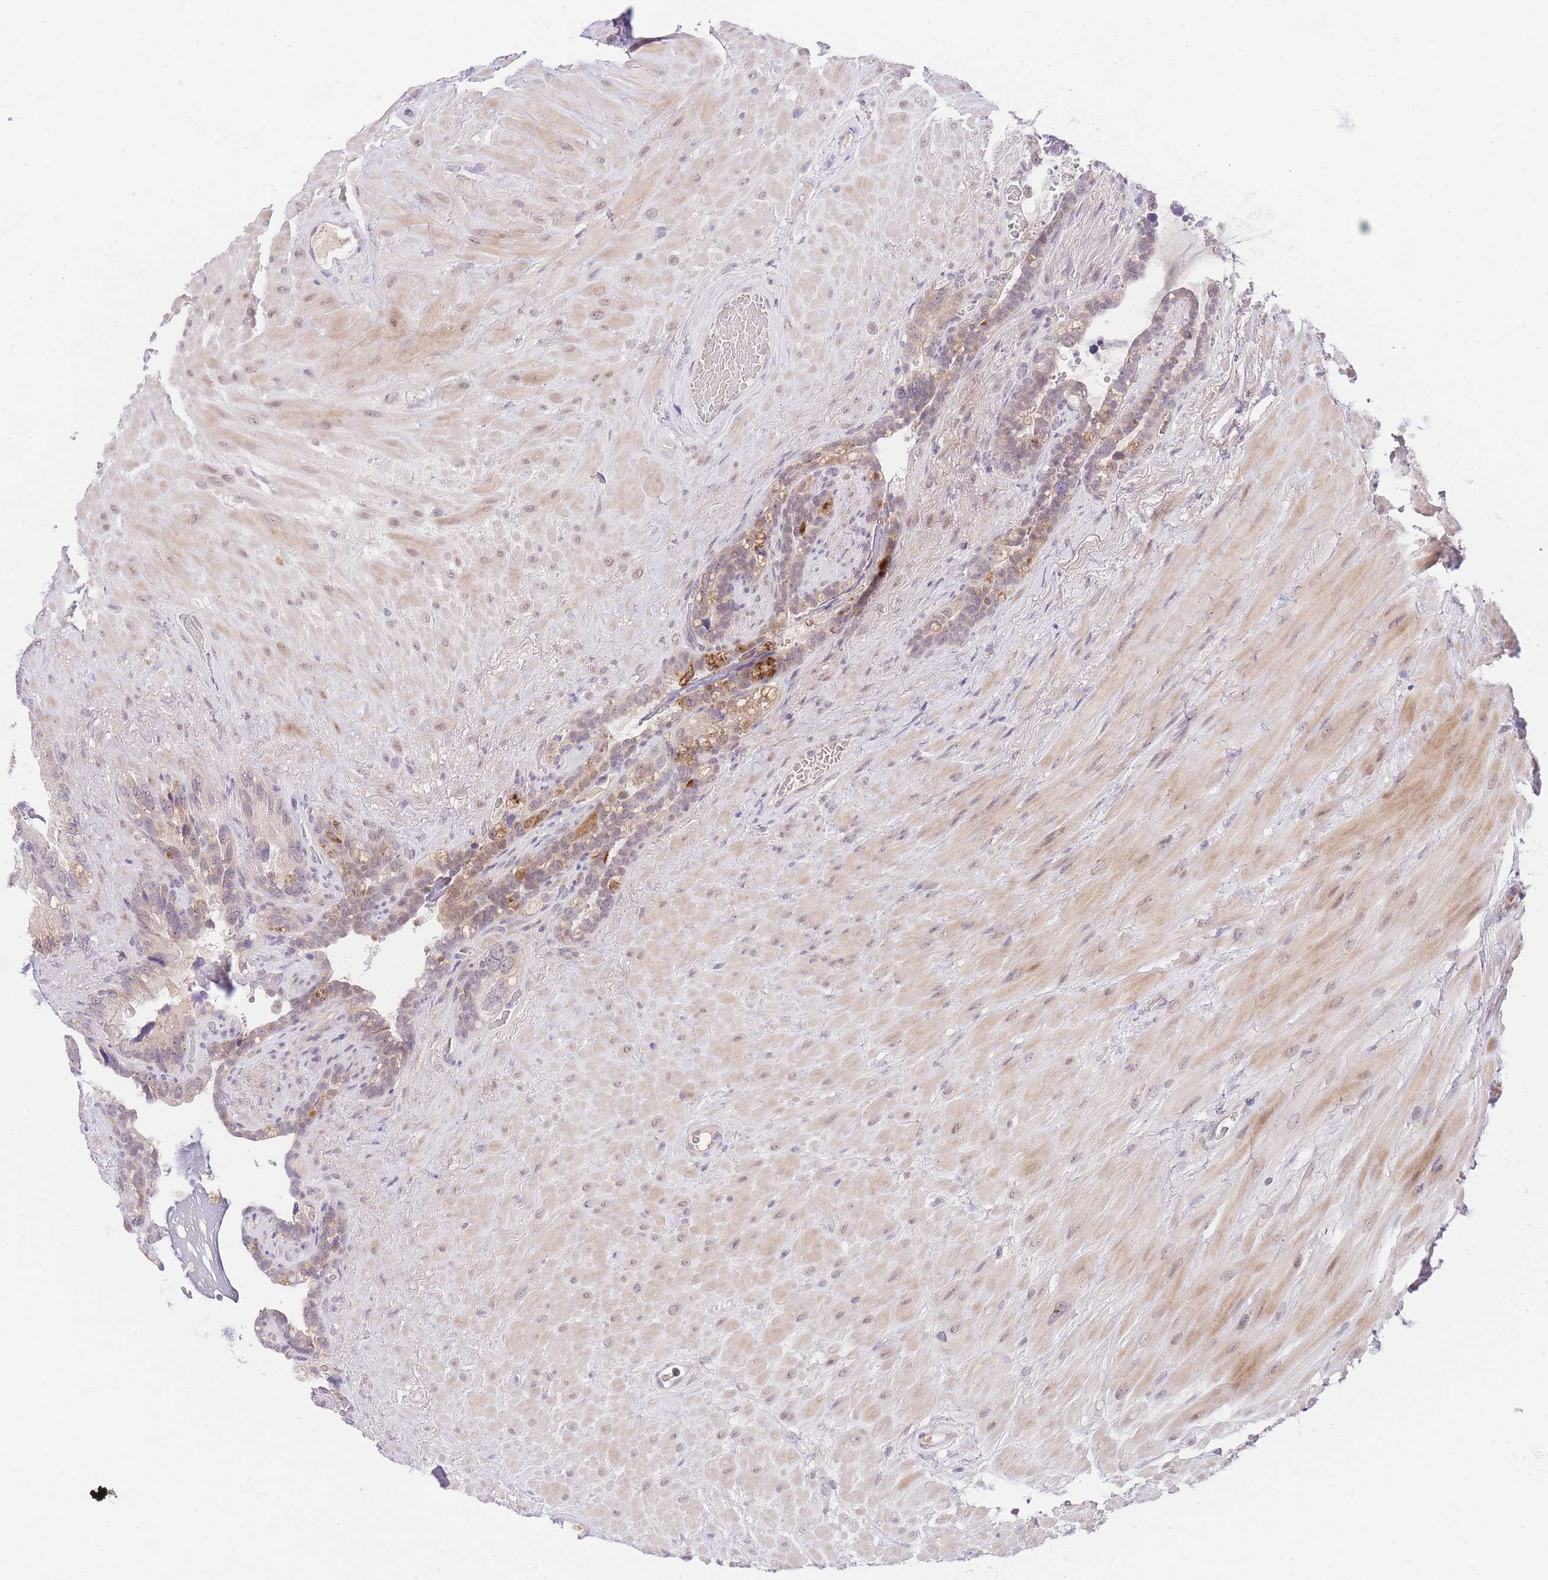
{"staining": {"intensity": "weak", "quantity": "25%-75%", "location": "cytoplasmic/membranous"}, "tissue": "seminal vesicle", "cell_type": "Glandular cells", "image_type": "normal", "snomed": [{"axis": "morphology", "description": "Normal tissue, NOS"}, {"axis": "topography", "description": "Seminal veicle"}], "caption": "Weak cytoplasmic/membranous protein expression is identified in approximately 25%-75% of glandular cells in seminal vesicle.", "gene": "SLC25A33", "patient": {"sex": "male", "age": 80}}